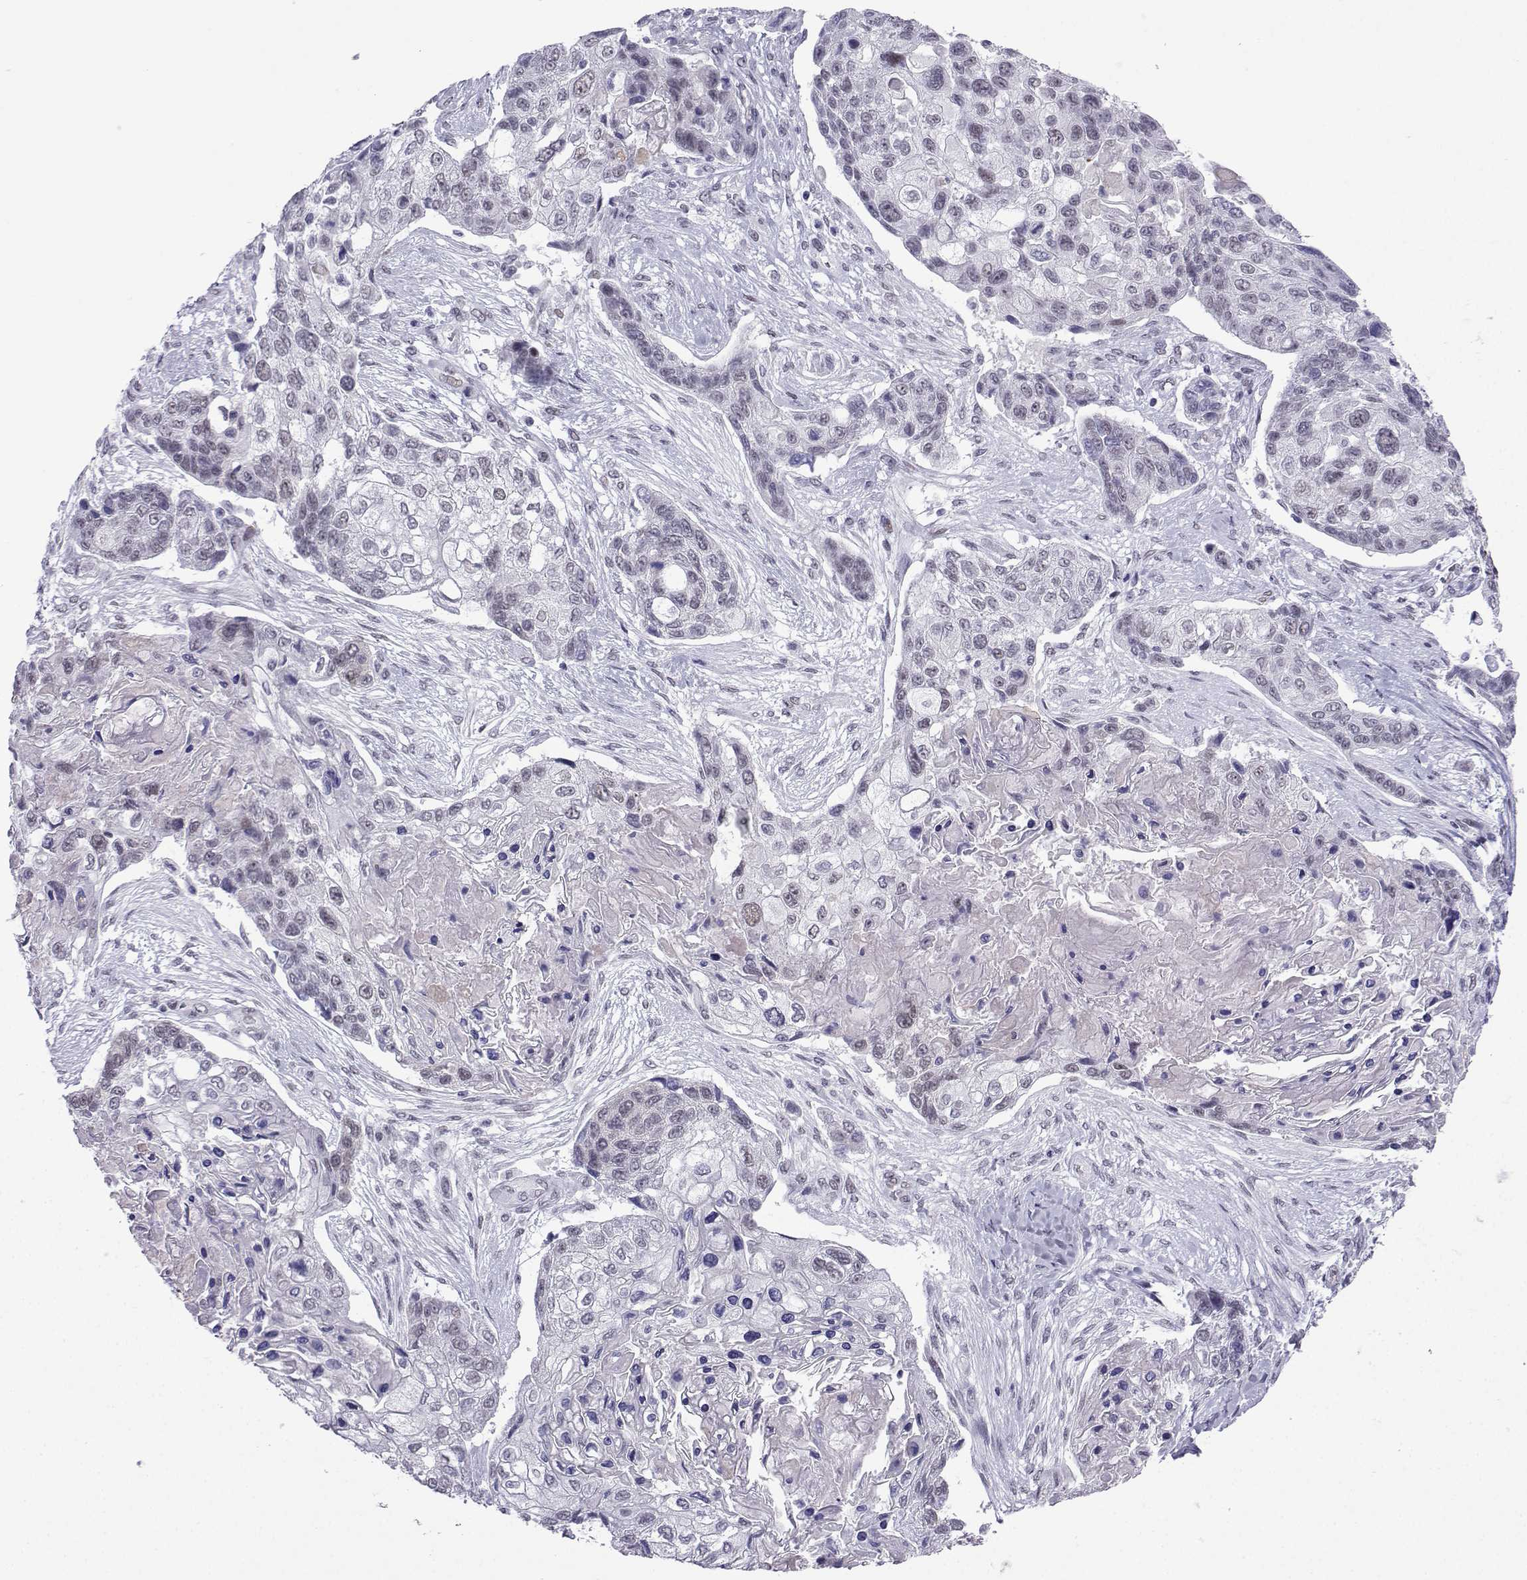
{"staining": {"intensity": "negative", "quantity": "none", "location": "none"}, "tissue": "lung cancer", "cell_type": "Tumor cells", "image_type": "cancer", "snomed": [{"axis": "morphology", "description": "Squamous cell carcinoma, NOS"}, {"axis": "topography", "description": "Lung"}], "caption": "Immunohistochemistry (IHC) of human lung squamous cell carcinoma reveals no staining in tumor cells.", "gene": "LORICRIN", "patient": {"sex": "male", "age": 69}}